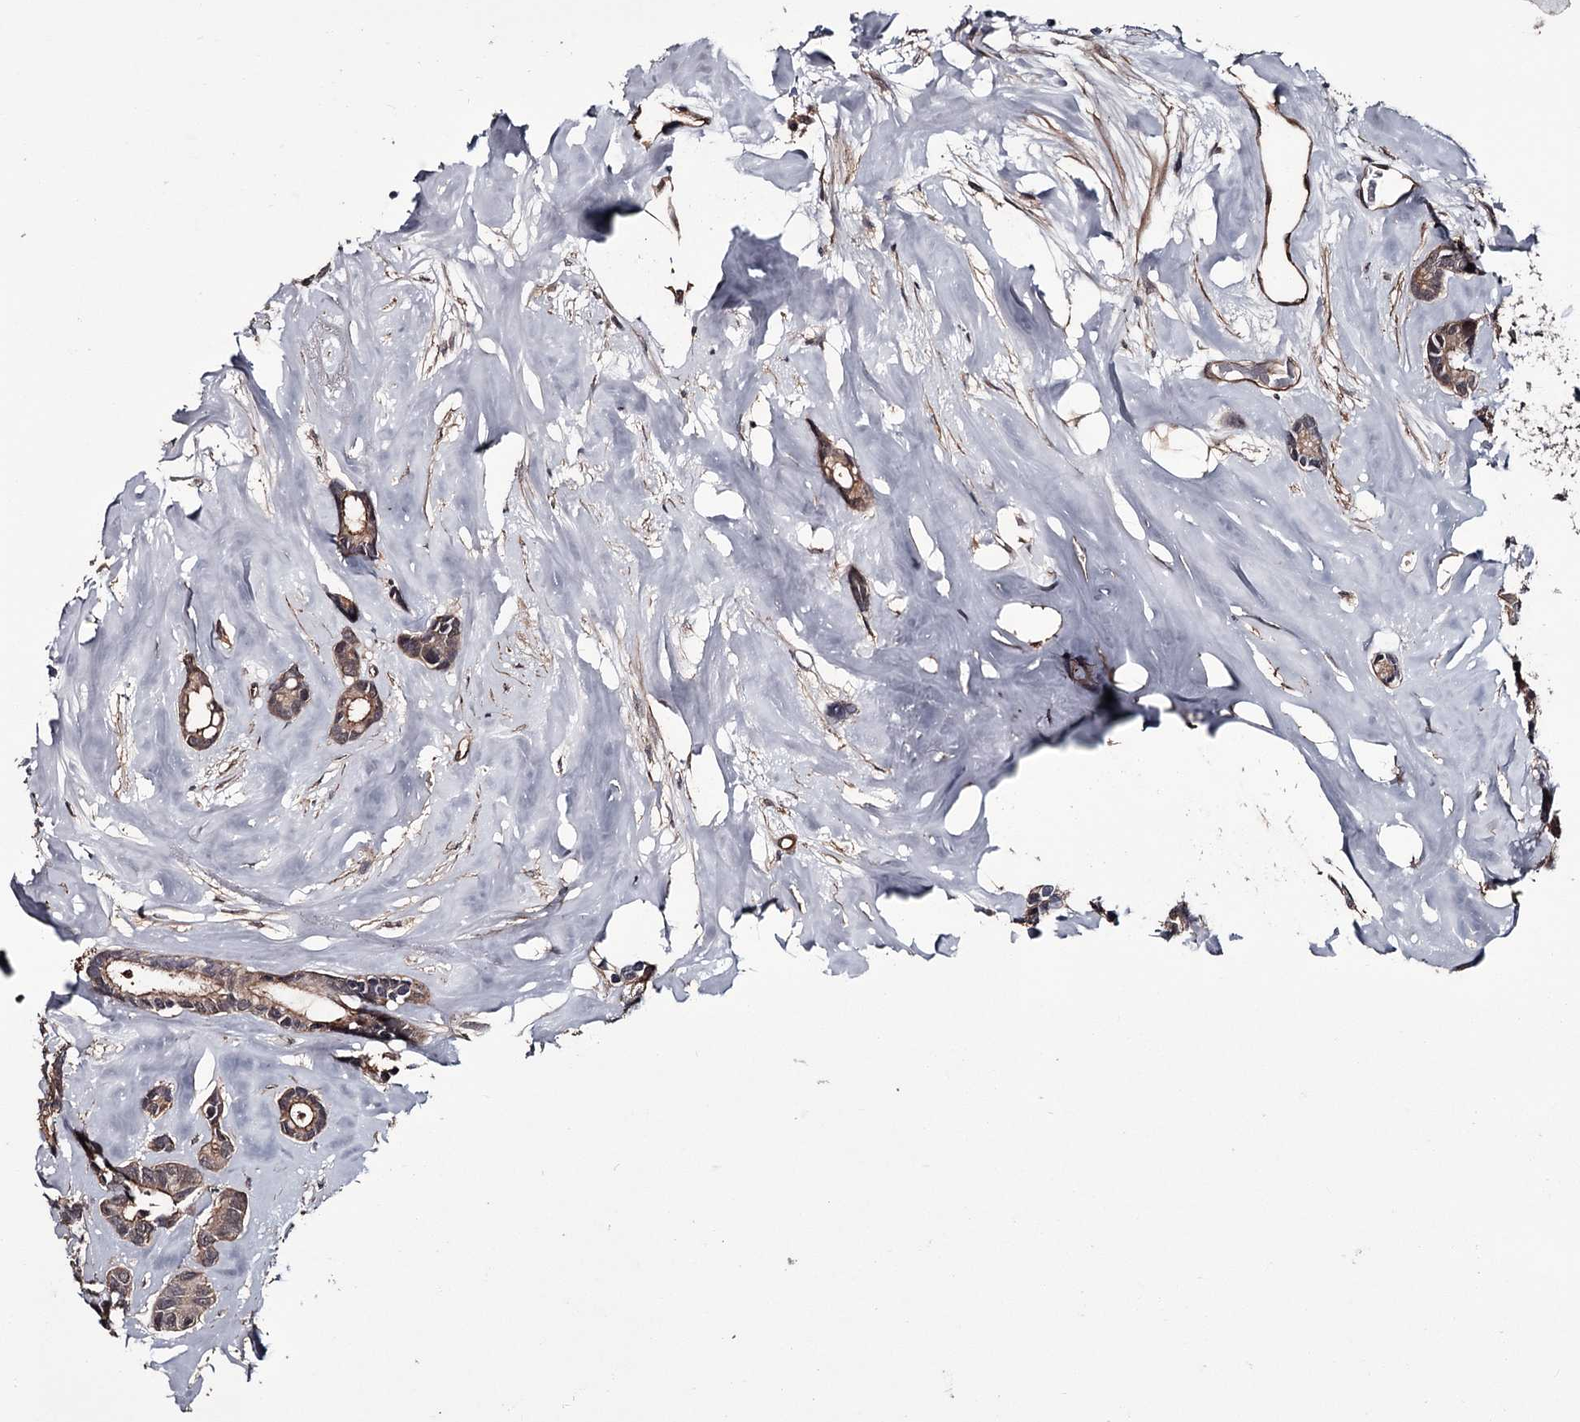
{"staining": {"intensity": "weak", "quantity": ">75%", "location": "cytoplasmic/membranous"}, "tissue": "breast cancer", "cell_type": "Tumor cells", "image_type": "cancer", "snomed": [{"axis": "morphology", "description": "Duct carcinoma"}, {"axis": "topography", "description": "Breast"}], "caption": "Weak cytoplasmic/membranous protein expression is seen in about >75% of tumor cells in breast cancer.", "gene": "CDC42EP2", "patient": {"sex": "female", "age": 87}}